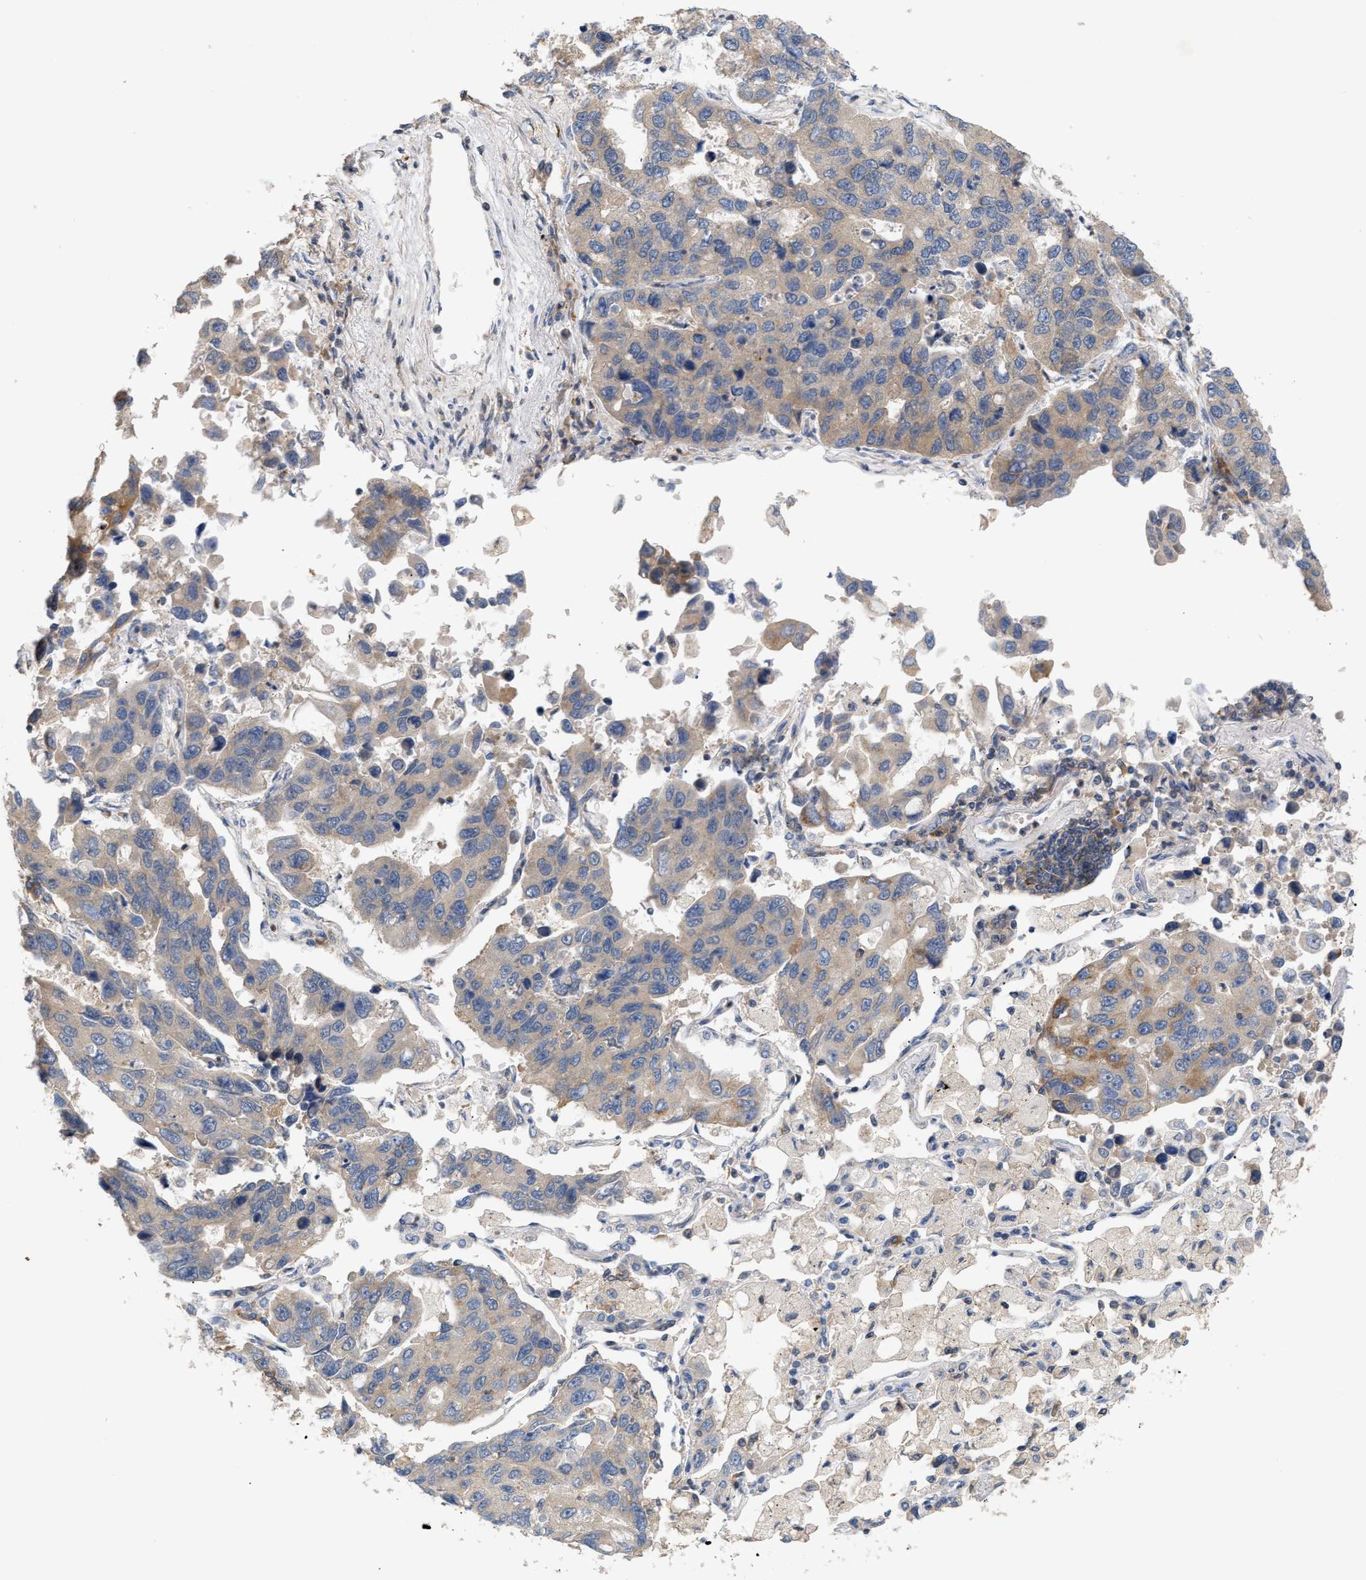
{"staining": {"intensity": "moderate", "quantity": "<25%", "location": "cytoplasmic/membranous"}, "tissue": "lung cancer", "cell_type": "Tumor cells", "image_type": "cancer", "snomed": [{"axis": "morphology", "description": "Adenocarcinoma, NOS"}, {"axis": "topography", "description": "Lung"}], "caption": "Protein staining by IHC displays moderate cytoplasmic/membranous expression in approximately <25% of tumor cells in lung adenocarcinoma.", "gene": "DBNL", "patient": {"sex": "male", "age": 64}}